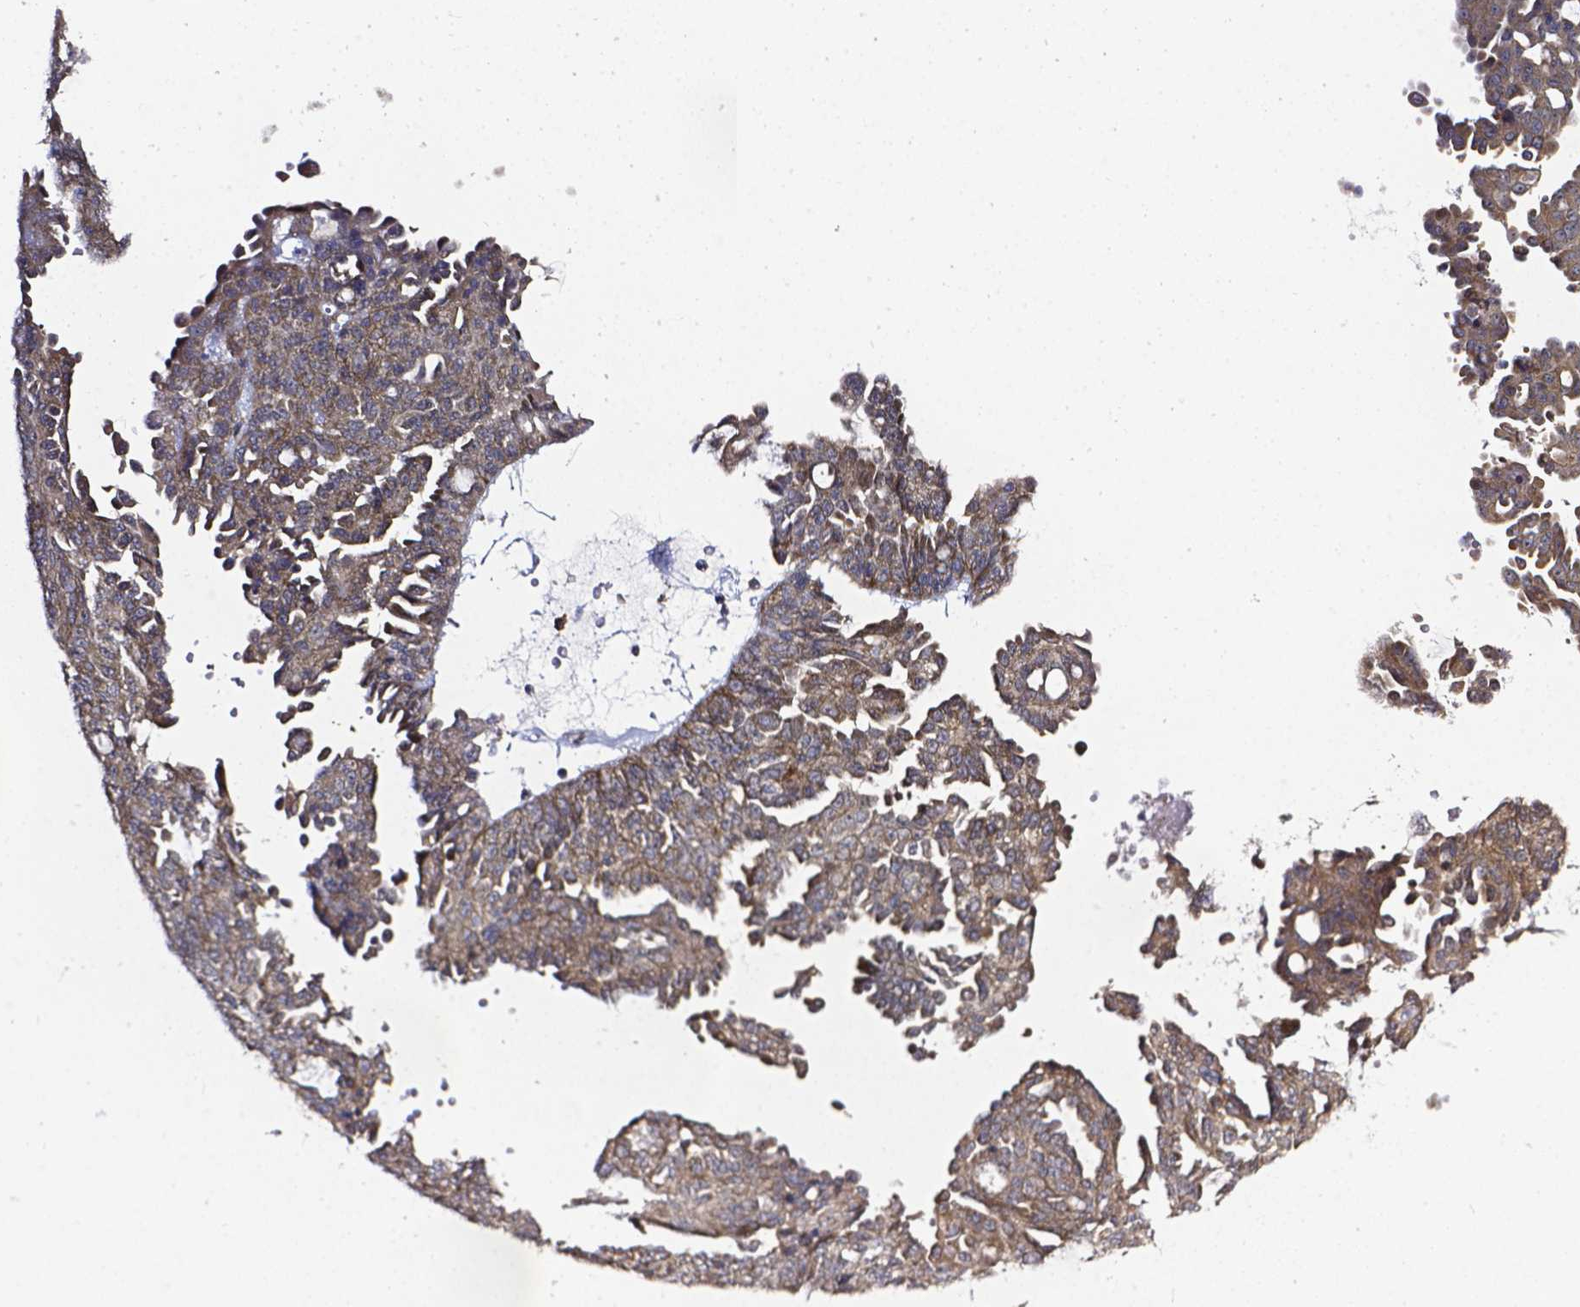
{"staining": {"intensity": "moderate", "quantity": ">75%", "location": "cytoplasmic/membranous"}, "tissue": "ovarian cancer", "cell_type": "Tumor cells", "image_type": "cancer", "snomed": [{"axis": "morphology", "description": "Cystadenocarcinoma, serous, NOS"}, {"axis": "topography", "description": "Ovary"}], "caption": "Ovarian serous cystadenocarcinoma stained for a protein reveals moderate cytoplasmic/membranous positivity in tumor cells. (DAB = brown stain, brightfield microscopy at high magnification).", "gene": "PRAG1", "patient": {"sex": "female", "age": 71}}